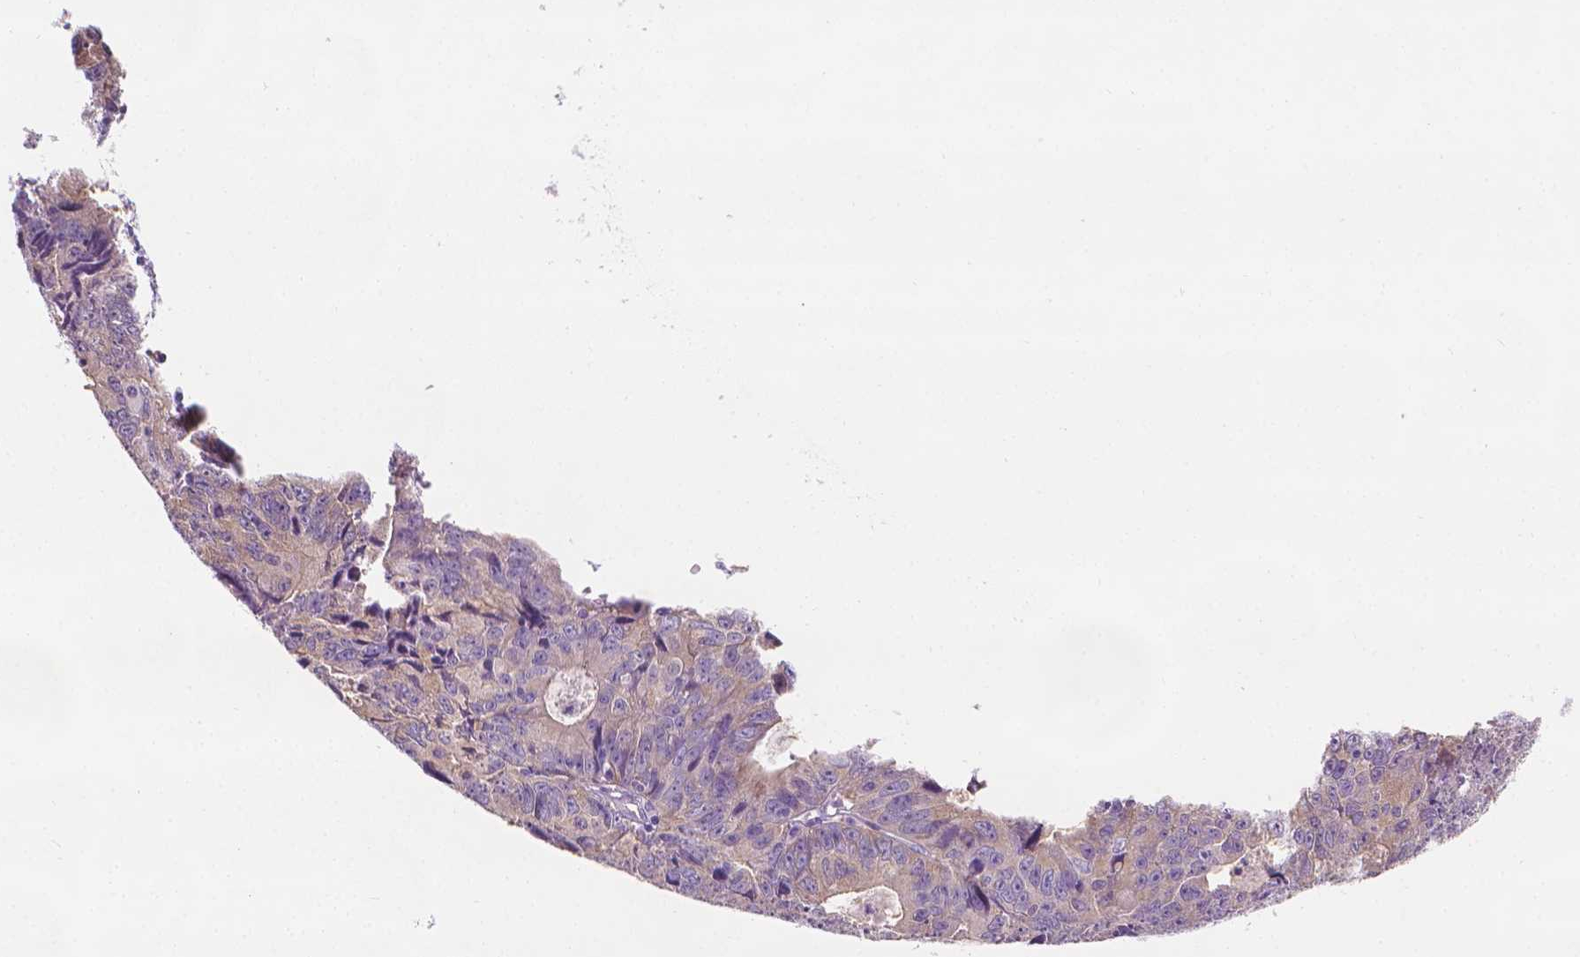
{"staining": {"intensity": "weak", "quantity": "25%-75%", "location": "cytoplasmic/membranous"}, "tissue": "liver cancer", "cell_type": "Tumor cells", "image_type": "cancer", "snomed": [{"axis": "morphology", "description": "Cholangiocarcinoma"}, {"axis": "topography", "description": "Liver"}], "caption": "Protein analysis of cholangiocarcinoma (liver) tissue reveals weak cytoplasmic/membranous staining in approximately 25%-75% of tumor cells.", "gene": "FASN", "patient": {"sex": "male", "age": 65}}